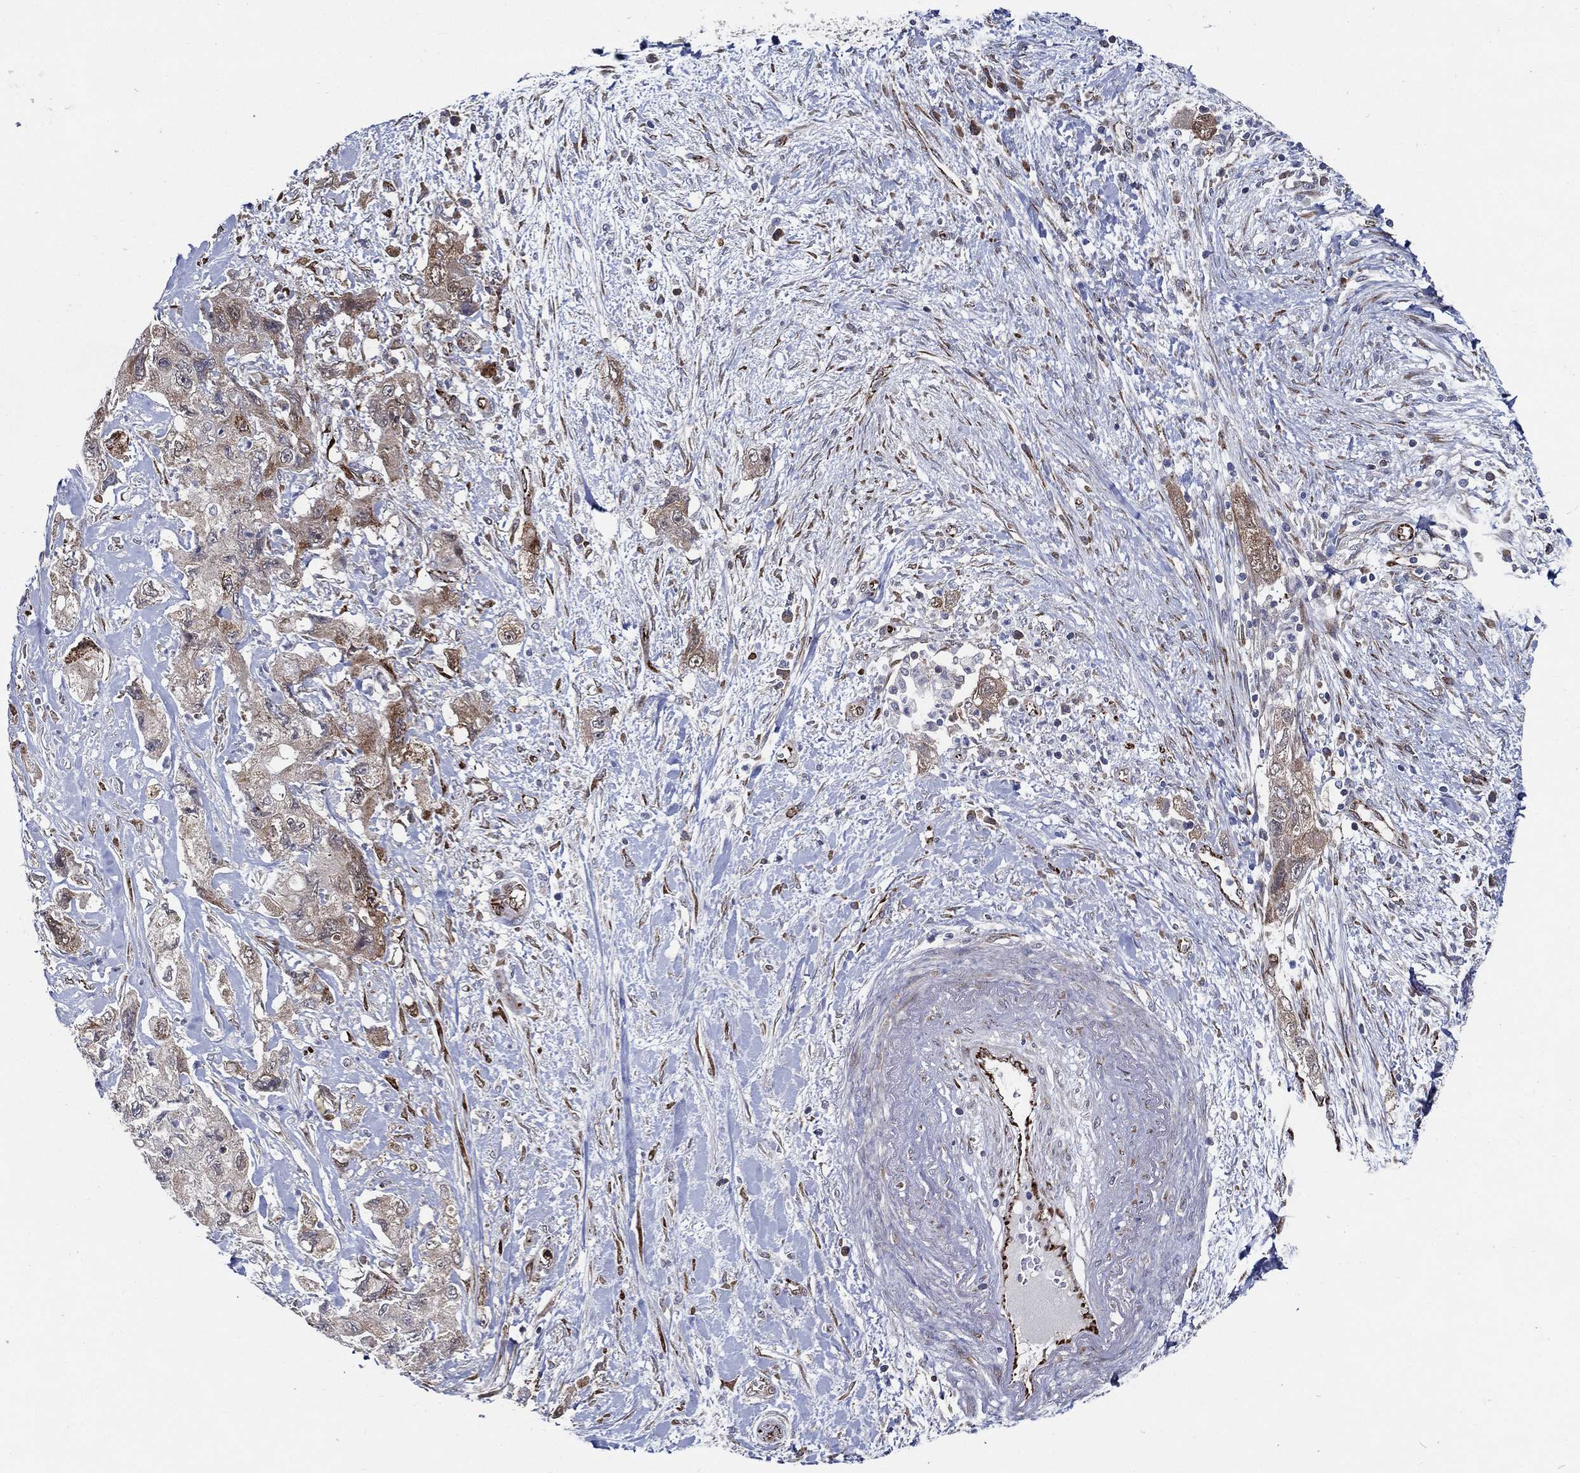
{"staining": {"intensity": "moderate", "quantity": "<25%", "location": "cytoplasmic/membranous"}, "tissue": "pancreatic cancer", "cell_type": "Tumor cells", "image_type": "cancer", "snomed": [{"axis": "morphology", "description": "Adenocarcinoma, NOS"}, {"axis": "topography", "description": "Pancreas"}], "caption": "A brown stain shows moderate cytoplasmic/membranous positivity of a protein in human pancreatic cancer (adenocarcinoma) tumor cells. The staining was performed using DAB (3,3'-diaminobenzidine), with brown indicating positive protein expression. Nuclei are stained blue with hematoxylin.", "gene": "ARHGAP11A", "patient": {"sex": "female", "age": 73}}